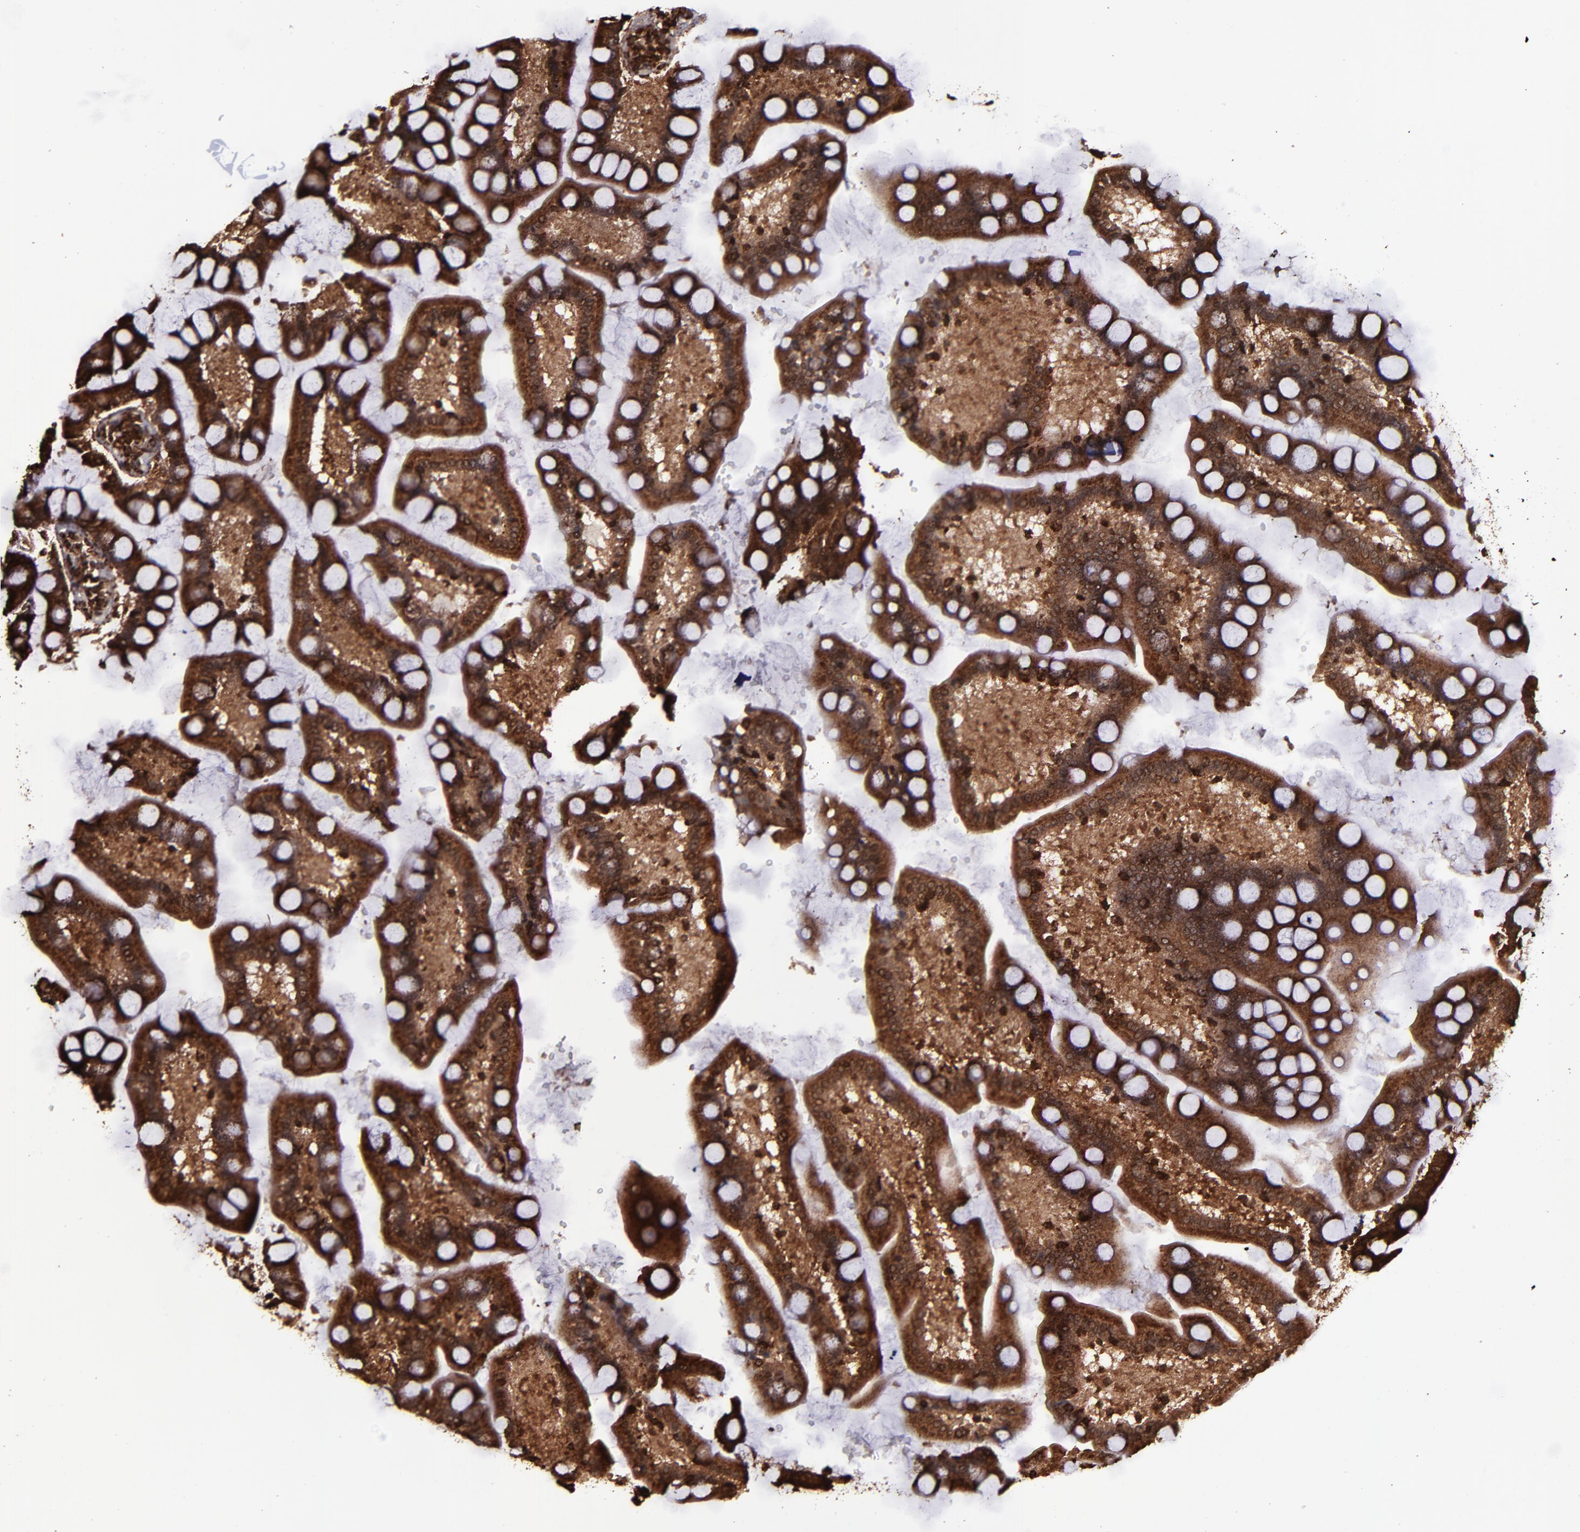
{"staining": {"intensity": "strong", "quantity": ">75%", "location": "cytoplasmic/membranous,nuclear"}, "tissue": "small intestine", "cell_type": "Glandular cells", "image_type": "normal", "snomed": [{"axis": "morphology", "description": "Normal tissue, NOS"}, {"axis": "topography", "description": "Small intestine"}], "caption": "Brown immunohistochemical staining in normal small intestine shows strong cytoplasmic/membranous,nuclear expression in approximately >75% of glandular cells. The protein of interest is shown in brown color, while the nuclei are stained blue.", "gene": "EIF4ENIF1", "patient": {"sex": "male", "age": 41}}